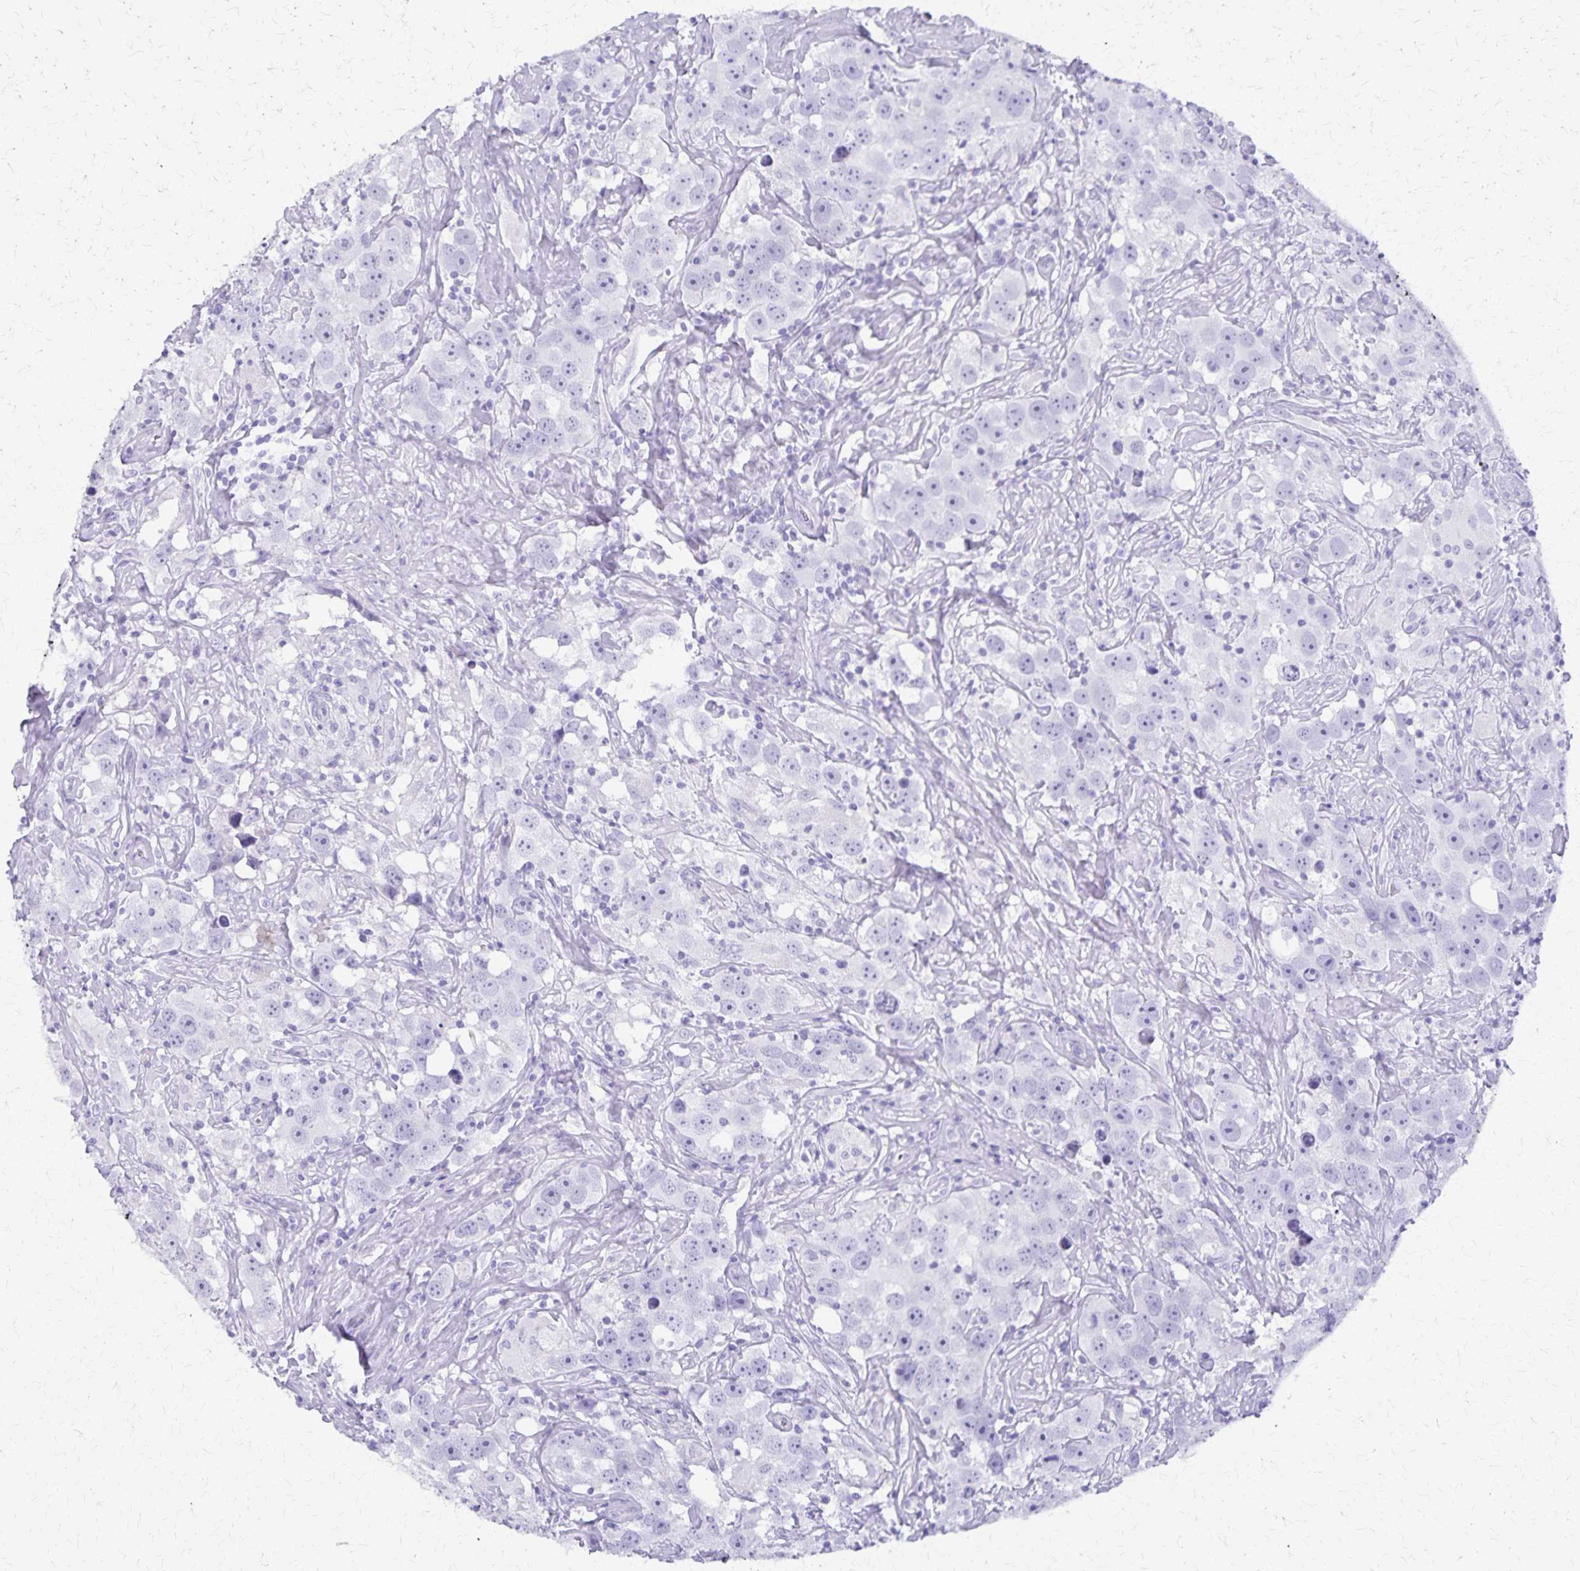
{"staining": {"intensity": "negative", "quantity": "none", "location": "none"}, "tissue": "testis cancer", "cell_type": "Tumor cells", "image_type": "cancer", "snomed": [{"axis": "morphology", "description": "Seminoma, NOS"}, {"axis": "topography", "description": "Testis"}], "caption": "Immunohistochemistry (IHC) photomicrograph of seminoma (testis) stained for a protein (brown), which demonstrates no staining in tumor cells. Brightfield microscopy of immunohistochemistry stained with DAB (3,3'-diaminobenzidine) (brown) and hematoxylin (blue), captured at high magnification.", "gene": "DEFA5", "patient": {"sex": "male", "age": 49}}